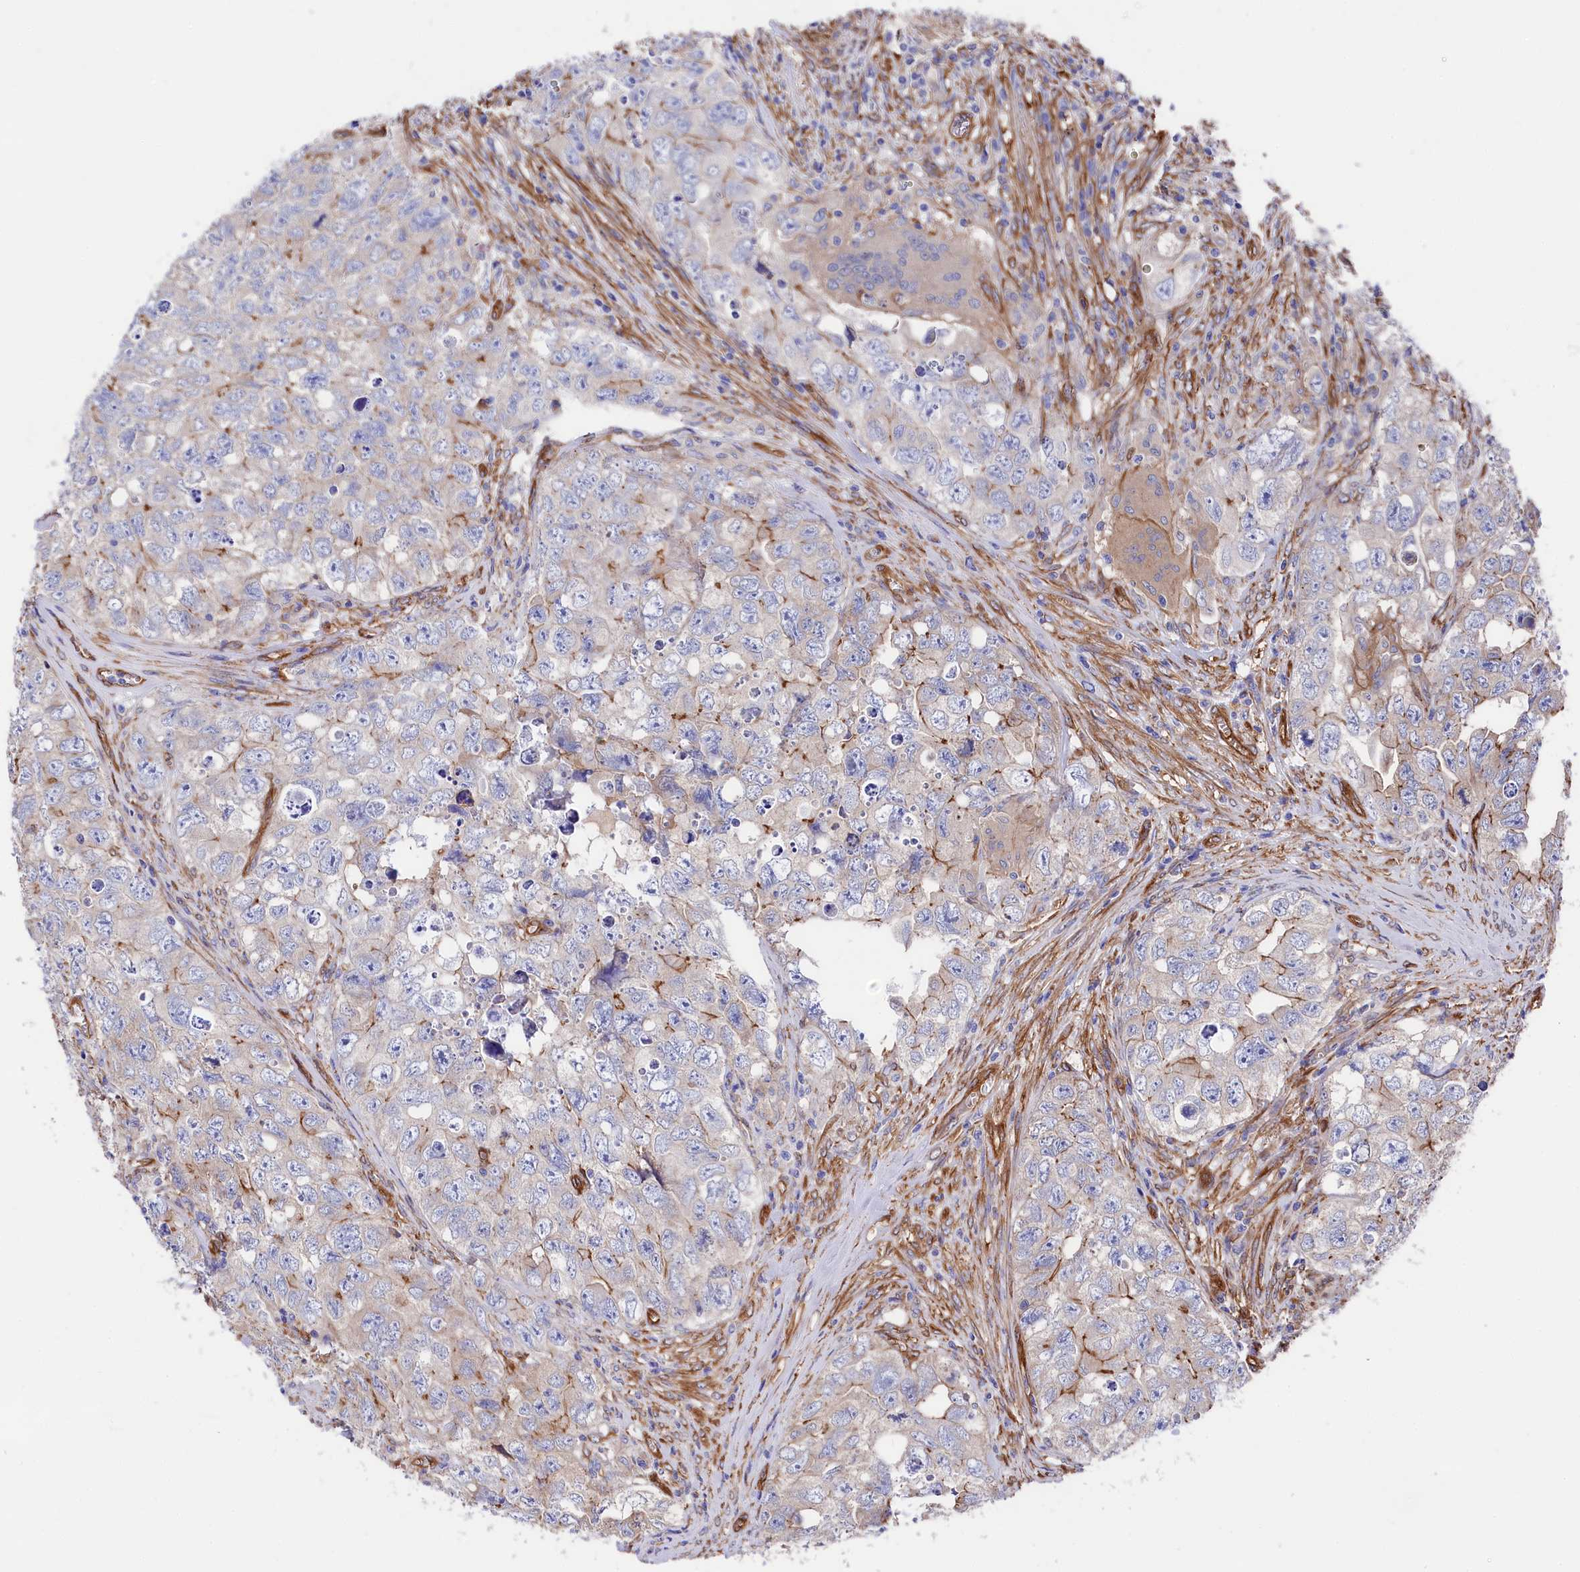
{"staining": {"intensity": "moderate", "quantity": "<25%", "location": "cytoplasmic/membranous"}, "tissue": "testis cancer", "cell_type": "Tumor cells", "image_type": "cancer", "snomed": [{"axis": "morphology", "description": "Seminoma, NOS"}, {"axis": "morphology", "description": "Carcinoma, Embryonal, NOS"}, {"axis": "topography", "description": "Testis"}], "caption": "Testis cancer (seminoma) was stained to show a protein in brown. There is low levels of moderate cytoplasmic/membranous expression in about <25% of tumor cells.", "gene": "TNKS1BP1", "patient": {"sex": "male", "age": 43}}